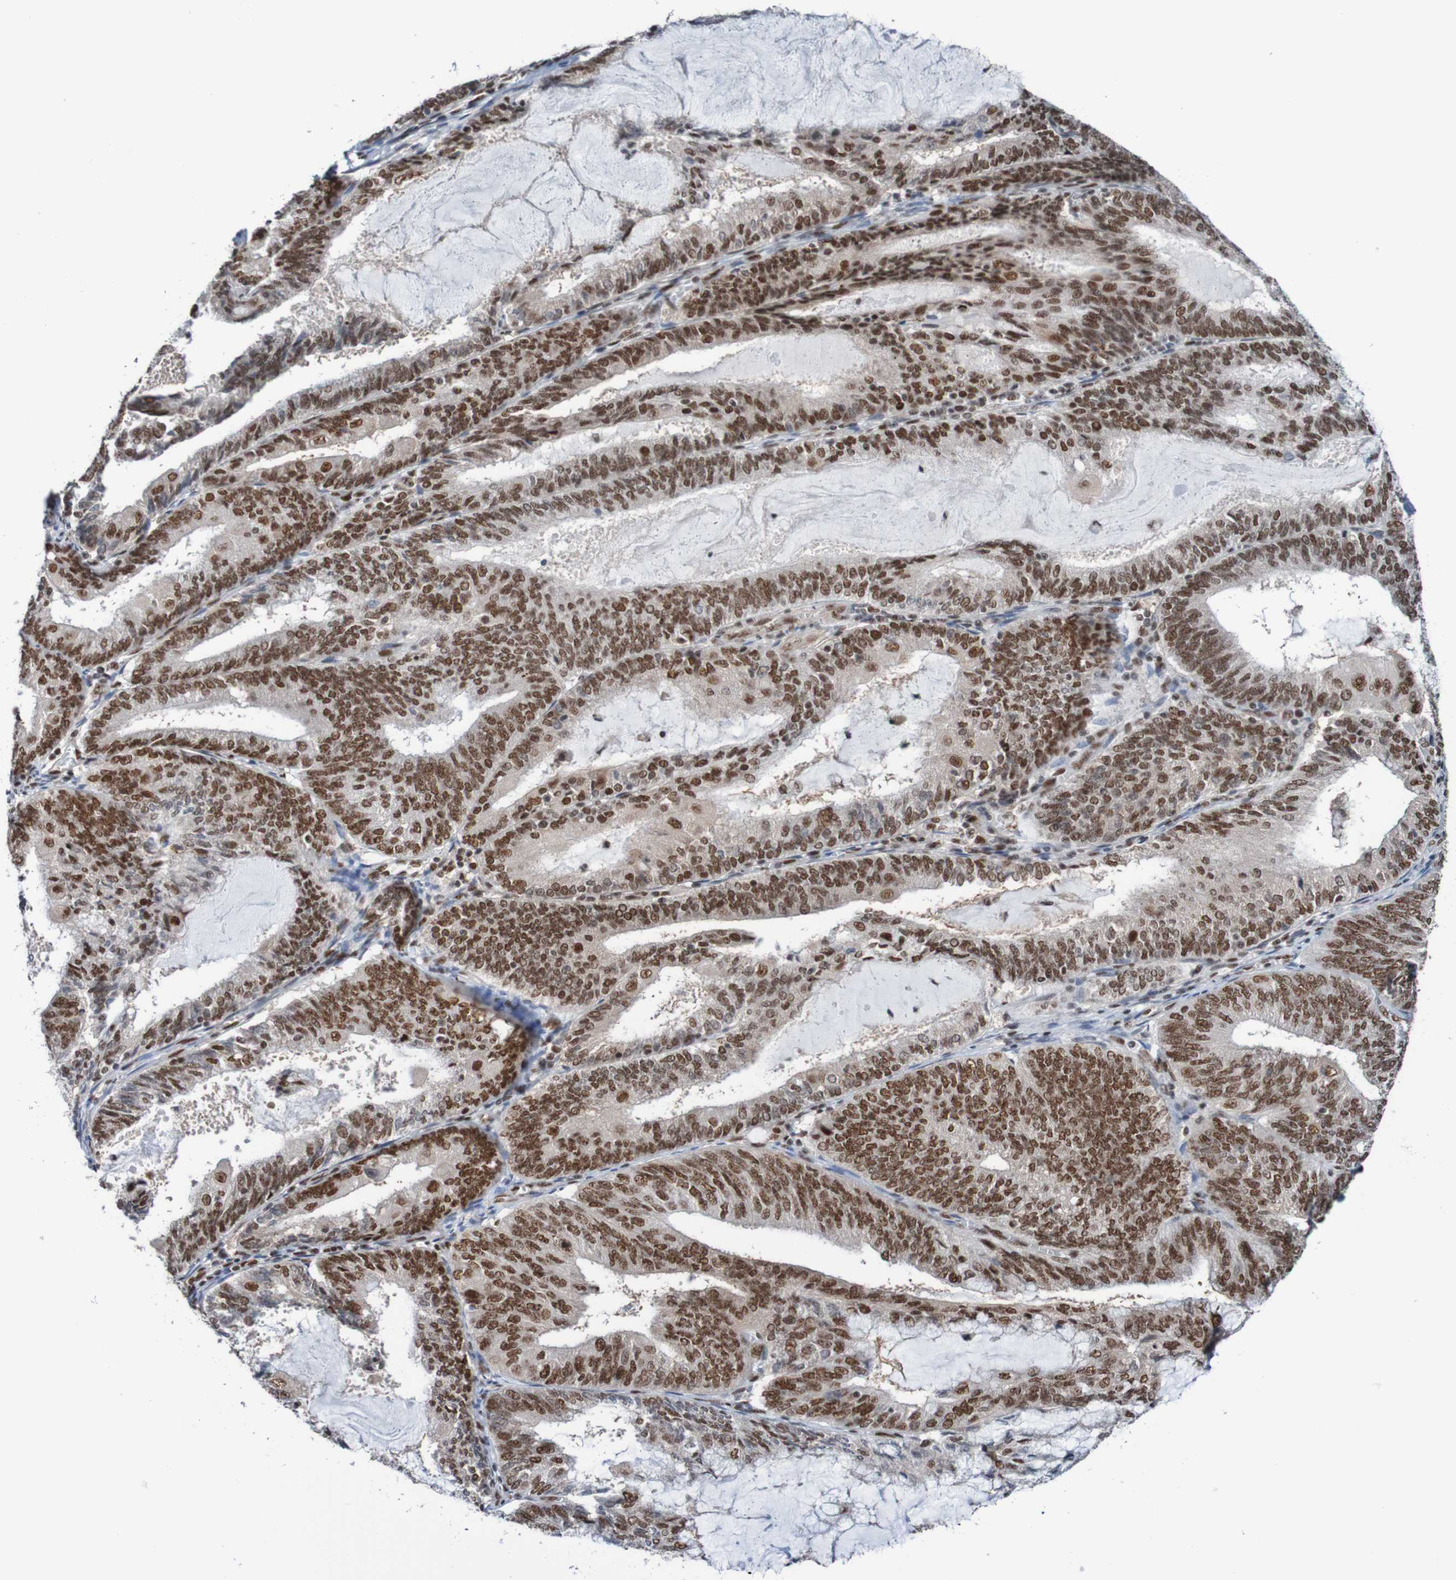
{"staining": {"intensity": "strong", "quantity": ">75%", "location": "nuclear"}, "tissue": "endometrial cancer", "cell_type": "Tumor cells", "image_type": "cancer", "snomed": [{"axis": "morphology", "description": "Adenocarcinoma, NOS"}, {"axis": "topography", "description": "Endometrium"}], "caption": "Tumor cells display strong nuclear positivity in approximately >75% of cells in endometrial cancer.", "gene": "CDC5L", "patient": {"sex": "female", "age": 81}}